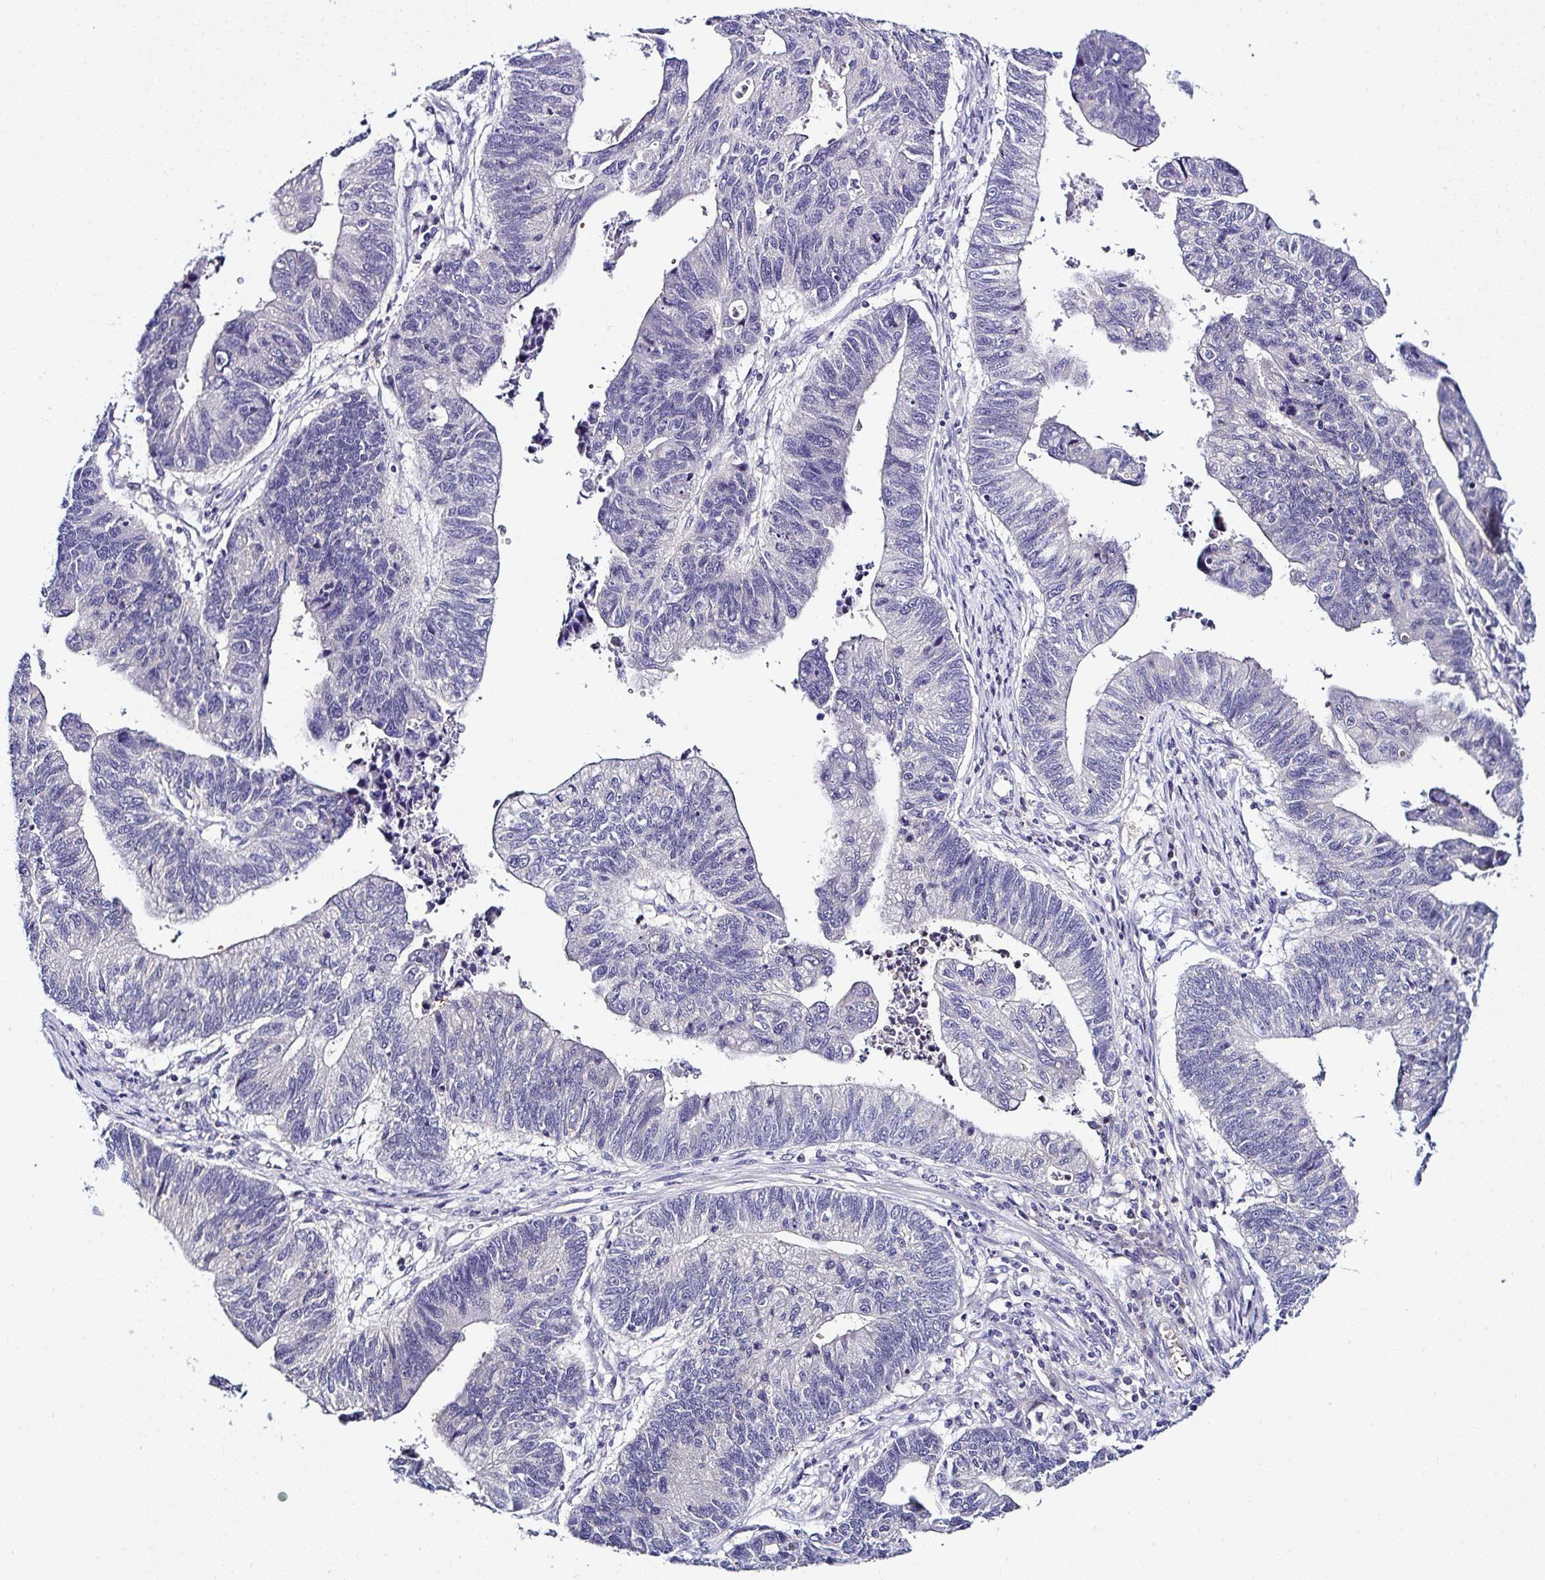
{"staining": {"intensity": "negative", "quantity": "none", "location": "none"}, "tissue": "stomach cancer", "cell_type": "Tumor cells", "image_type": "cancer", "snomed": [{"axis": "morphology", "description": "Adenocarcinoma, NOS"}, {"axis": "topography", "description": "Stomach"}], "caption": "The photomicrograph displays no significant staining in tumor cells of stomach adenocarcinoma. (DAB immunohistochemistry with hematoxylin counter stain).", "gene": "DEPDC5", "patient": {"sex": "male", "age": 59}}